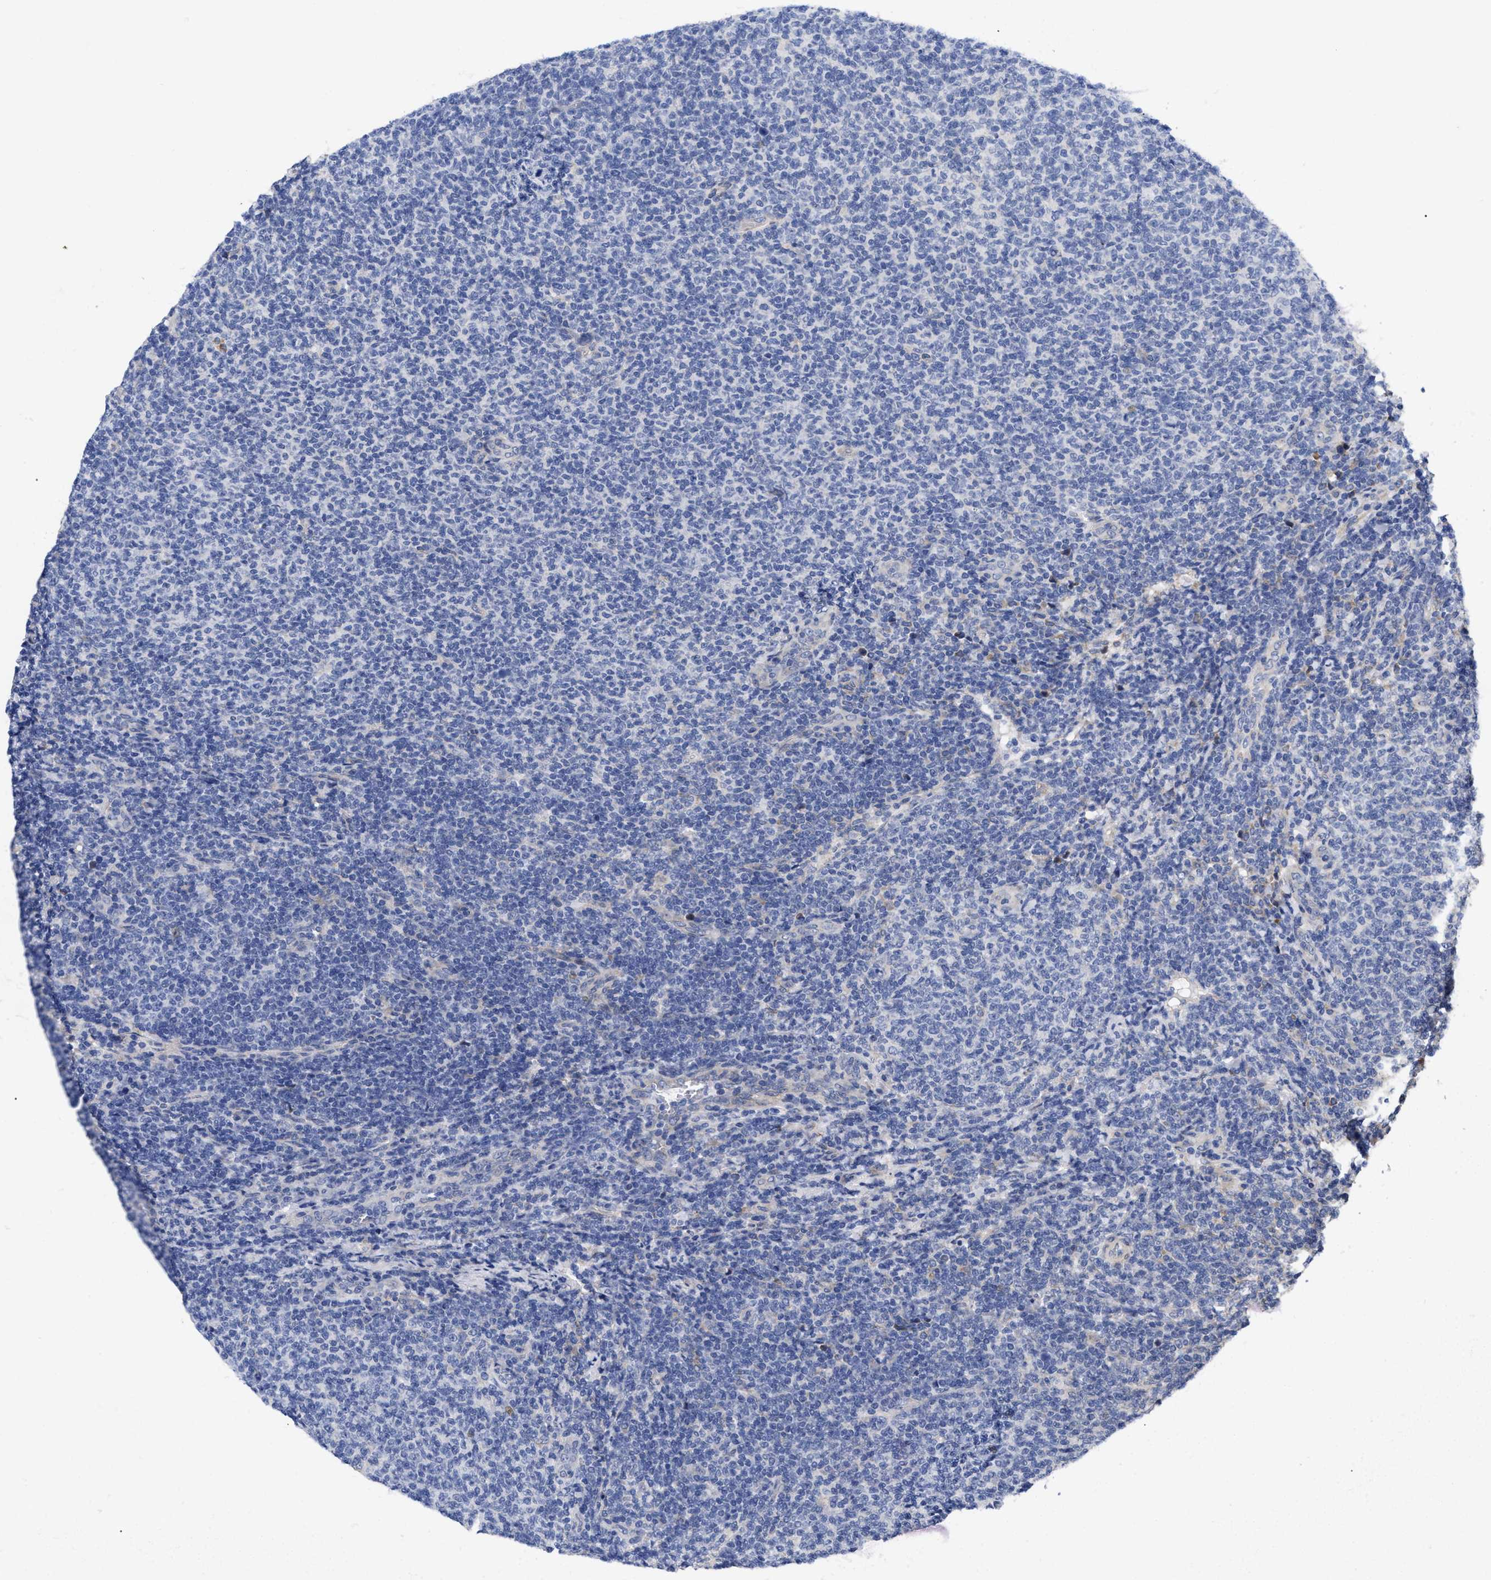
{"staining": {"intensity": "negative", "quantity": "none", "location": "none"}, "tissue": "lymphoma", "cell_type": "Tumor cells", "image_type": "cancer", "snomed": [{"axis": "morphology", "description": "Malignant lymphoma, non-Hodgkin's type, Low grade"}, {"axis": "topography", "description": "Lymph node"}], "caption": "DAB (3,3'-diaminobenzidine) immunohistochemical staining of malignant lymphoma, non-Hodgkin's type (low-grade) displays no significant staining in tumor cells.", "gene": "CFAP298", "patient": {"sex": "male", "age": 66}}